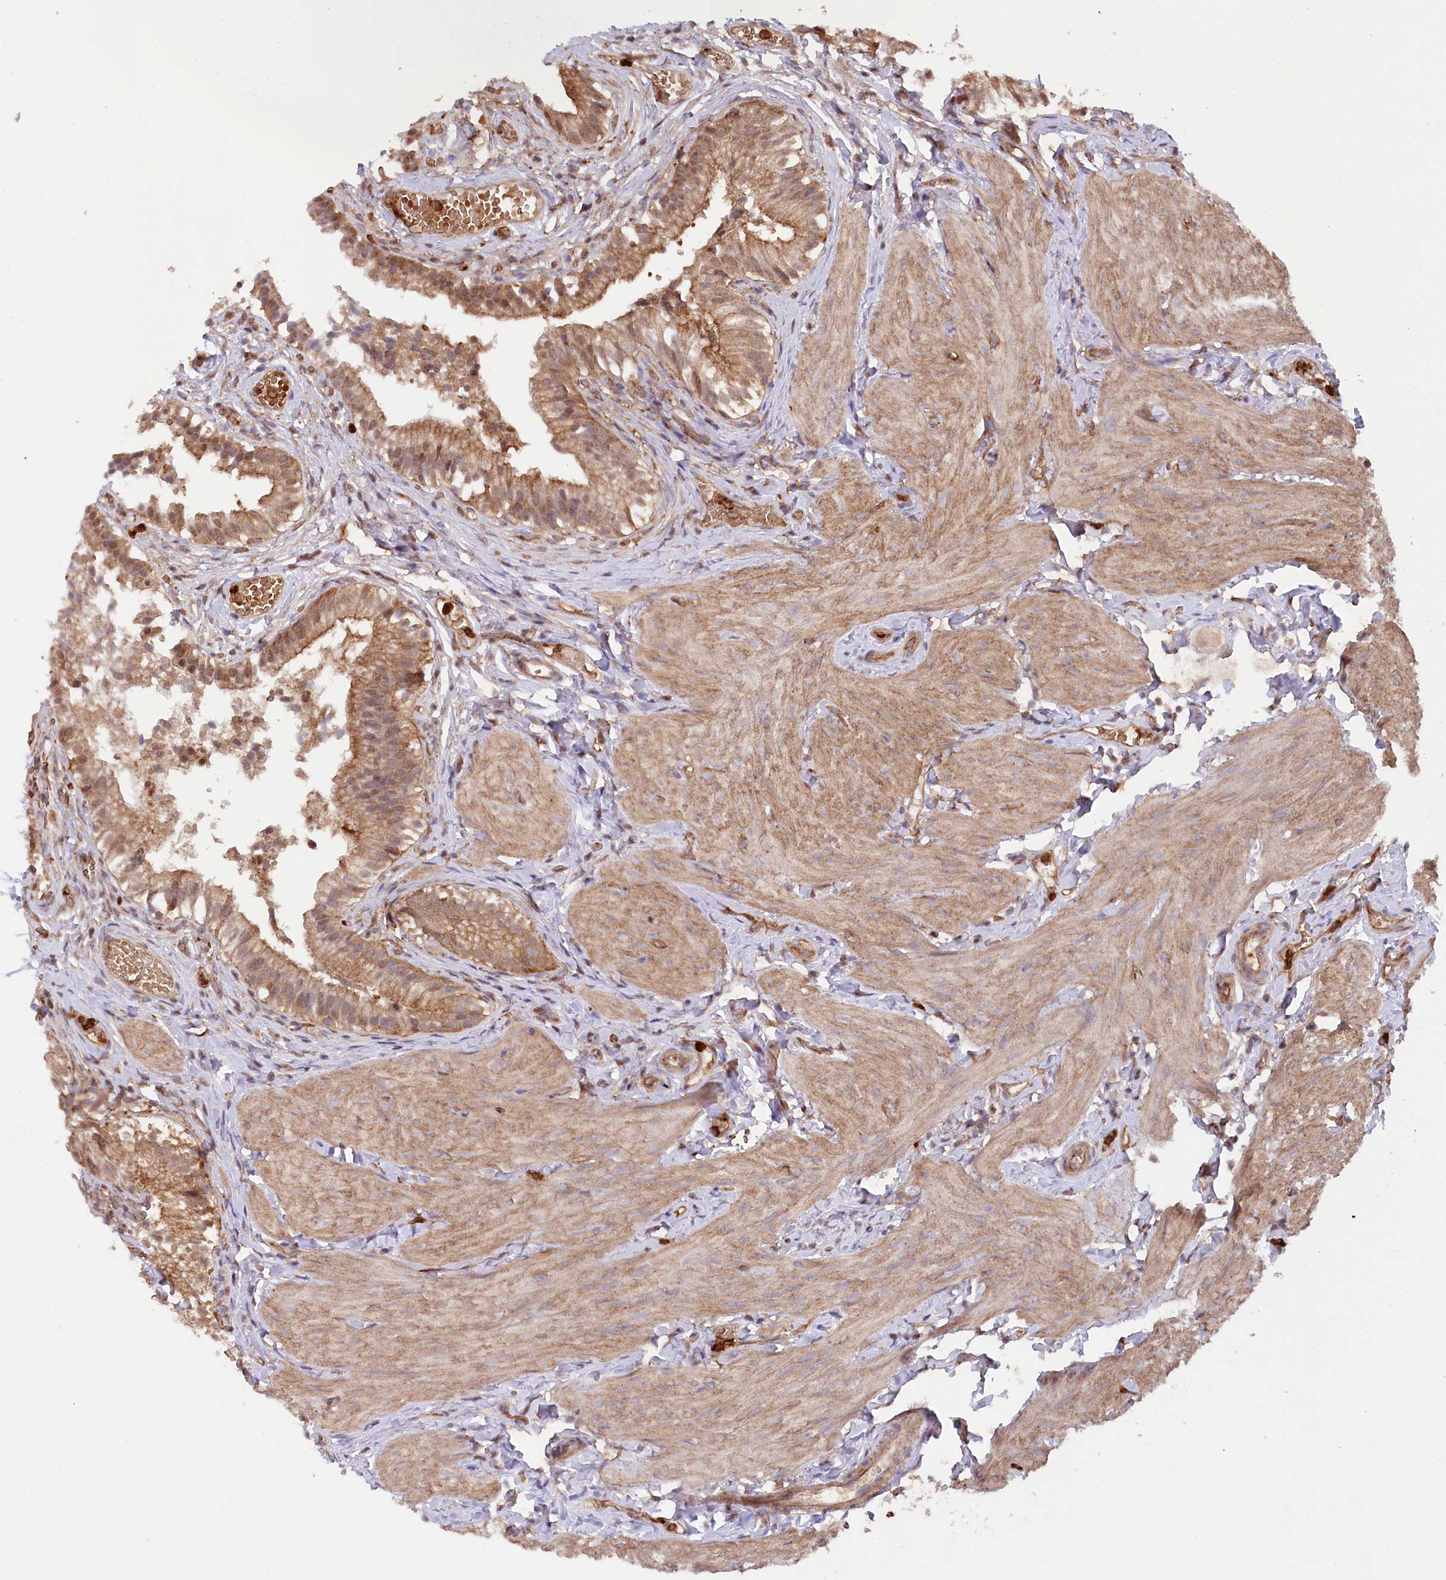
{"staining": {"intensity": "moderate", "quantity": ">75%", "location": "cytoplasmic/membranous"}, "tissue": "gallbladder", "cell_type": "Glandular cells", "image_type": "normal", "snomed": [{"axis": "morphology", "description": "Normal tissue, NOS"}, {"axis": "topography", "description": "Gallbladder"}], "caption": "Protein staining of unremarkable gallbladder displays moderate cytoplasmic/membranous positivity in about >75% of glandular cells. (DAB (3,3'-diaminobenzidine) IHC with brightfield microscopy, high magnification).", "gene": "LSG1", "patient": {"sex": "female", "age": 47}}